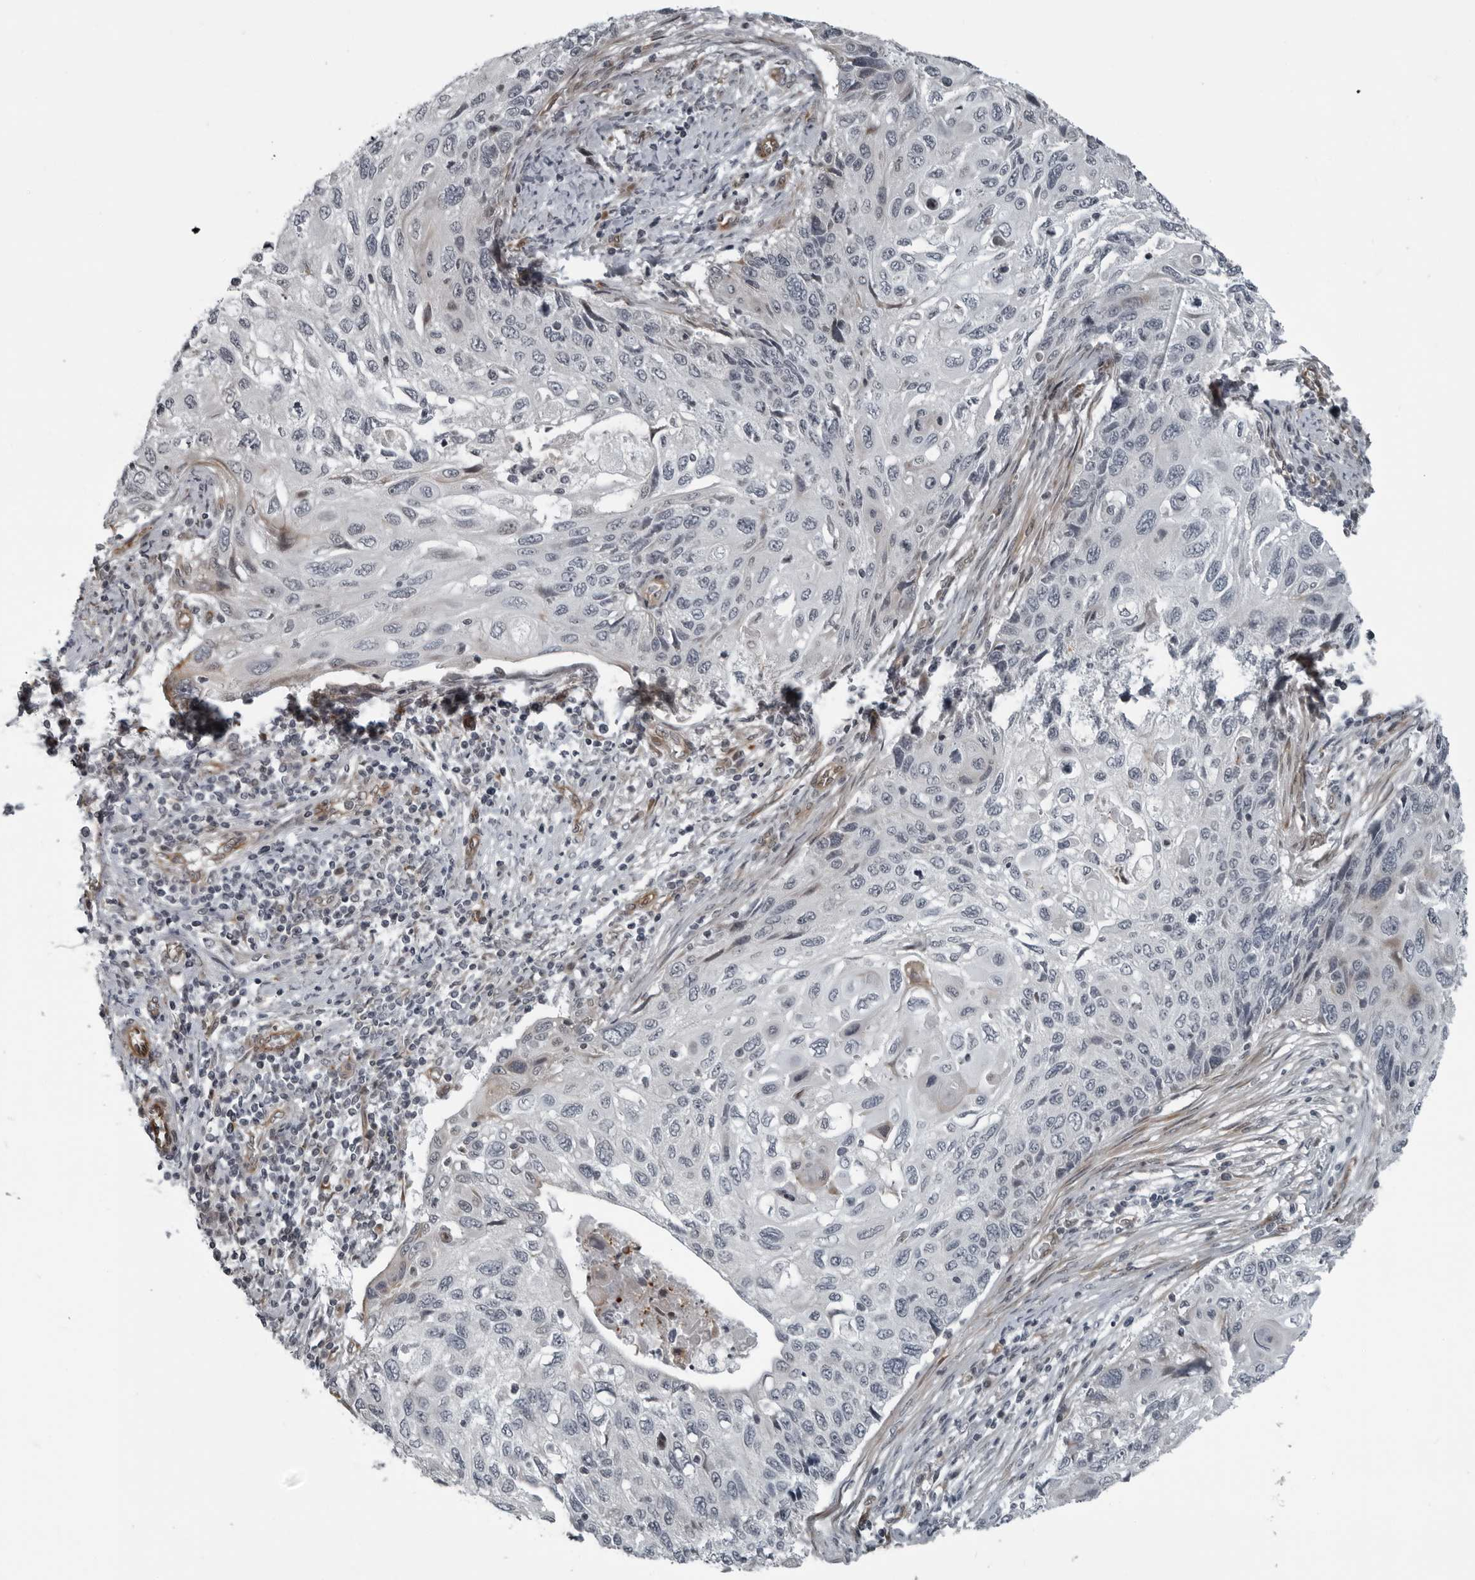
{"staining": {"intensity": "negative", "quantity": "none", "location": "none"}, "tissue": "cervical cancer", "cell_type": "Tumor cells", "image_type": "cancer", "snomed": [{"axis": "morphology", "description": "Squamous cell carcinoma, NOS"}, {"axis": "topography", "description": "Cervix"}], "caption": "Tumor cells show no significant staining in cervical cancer (squamous cell carcinoma).", "gene": "FAM102B", "patient": {"sex": "female", "age": 70}}